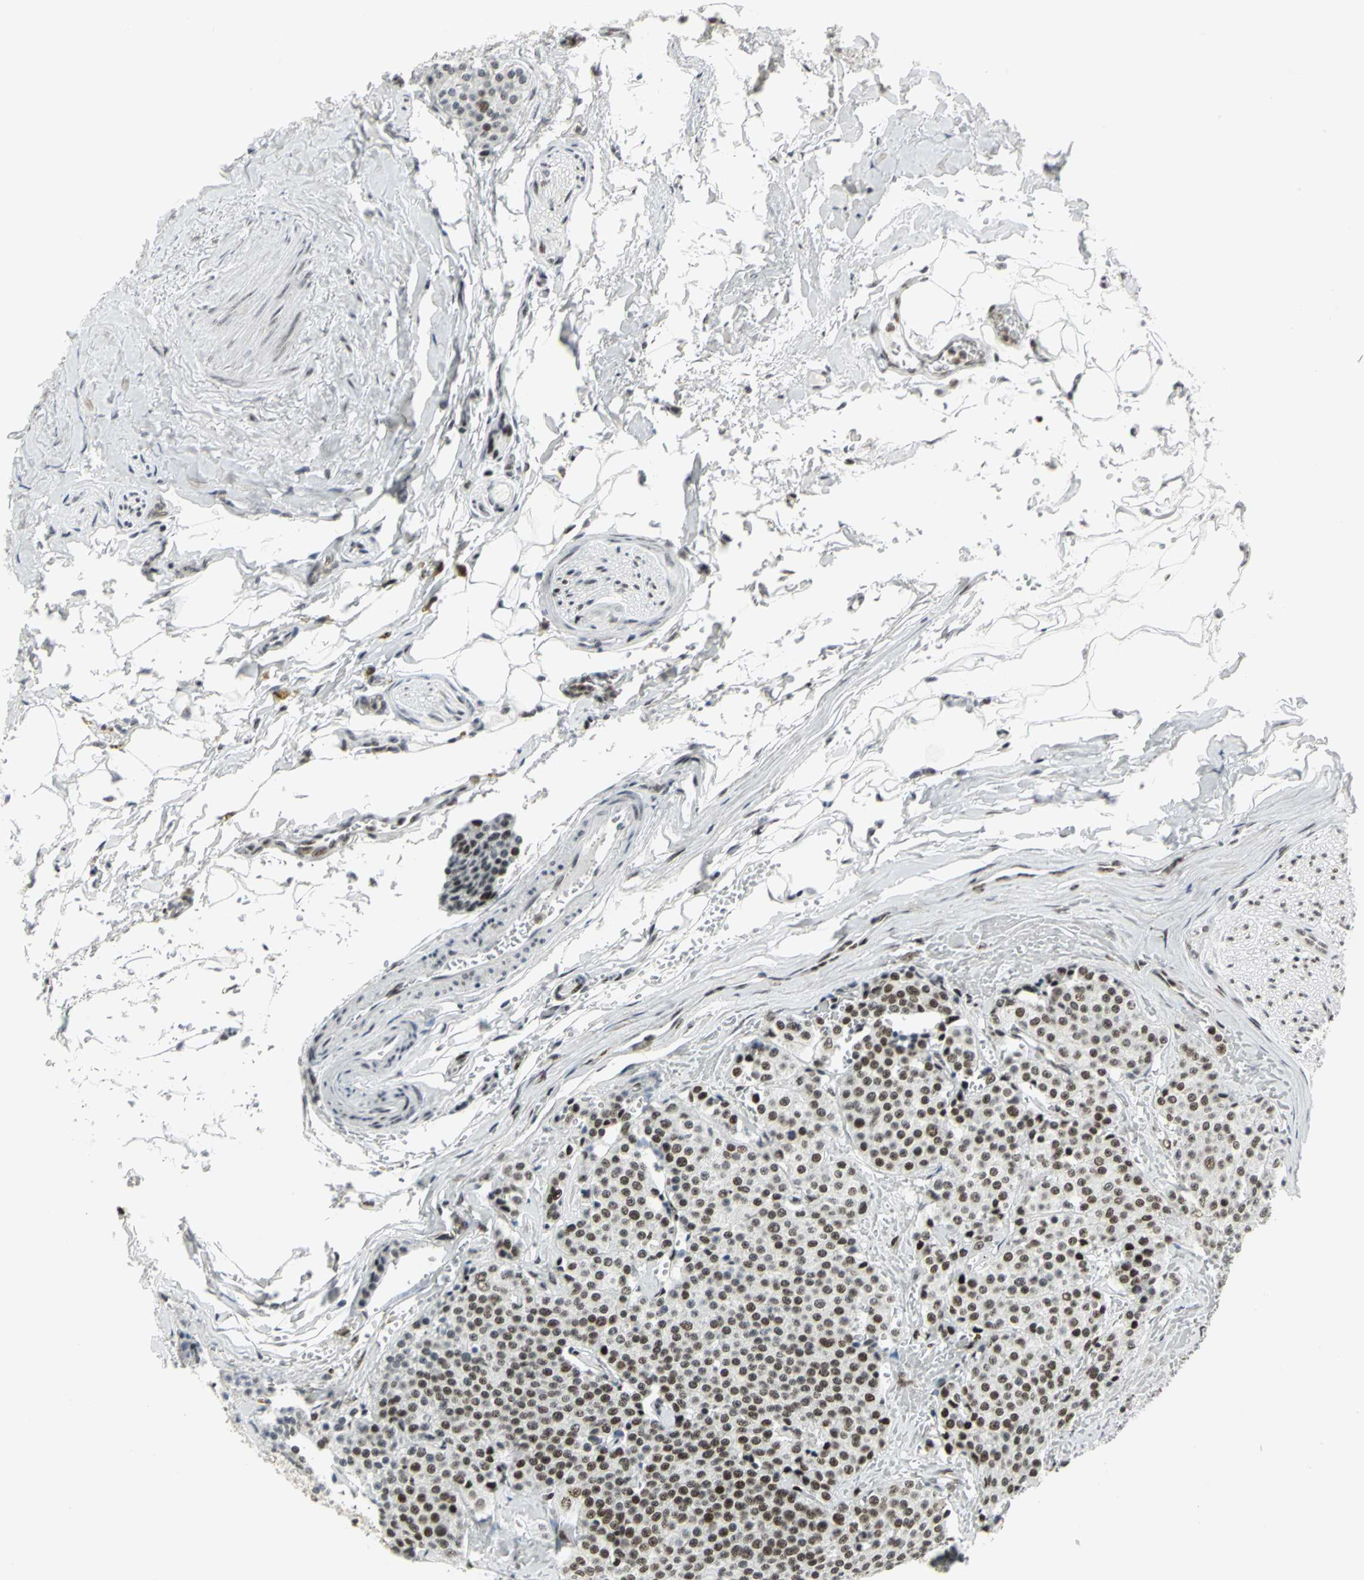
{"staining": {"intensity": "moderate", "quantity": ">75%", "location": "nuclear"}, "tissue": "carcinoid", "cell_type": "Tumor cells", "image_type": "cancer", "snomed": [{"axis": "morphology", "description": "Carcinoid, malignant, NOS"}, {"axis": "topography", "description": "Colon"}], "caption": "The immunohistochemical stain labels moderate nuclear staining in tumor cells of carcinoid (malignant) tissue. The staining was performed using DAB (3,3'-diaminobenzidine), with brown indicating positive protein expression. Nuclei are stained blue with hematoxylin.", "gene": "SMARCA4", "patient": {"sex": "female", "age": 61}}